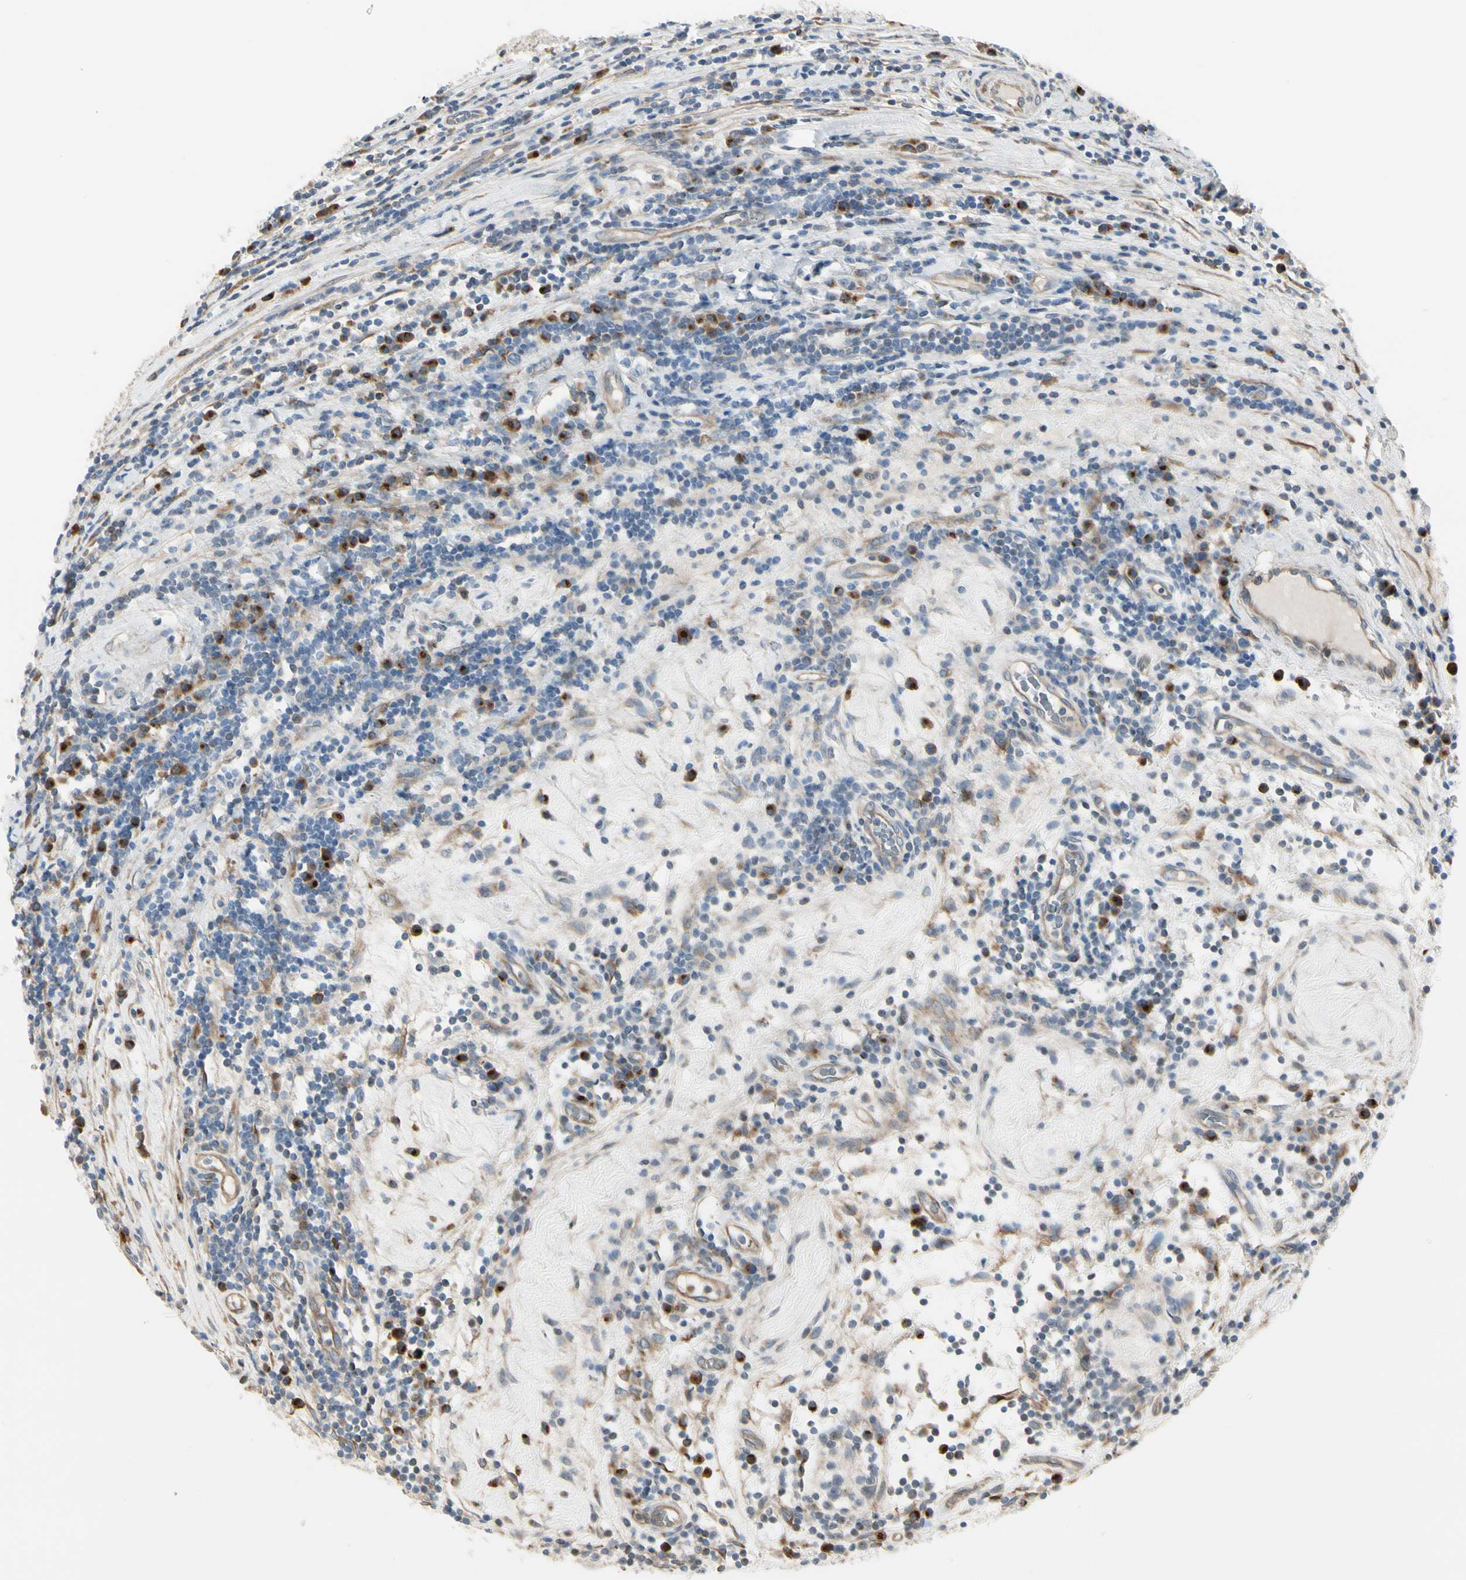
{"staining": {"intensity": "weak", "quantity": "25%-75%", "location": "cytoplasmic/membranous"}, "tissue": "testis cancer", "cell_type": "Tumor cells", "image_type": "cancer", "snomed": [{"axis": "morphology", "description": "Seminoma, NOS"}, {"axis": "topography", "description": "Testis"}], "caption": "Approximately 25%-75% of tumor cells in testis seminoma demonstrate weak cytoplasmic/membranous protein expression as visualized by brown immunohistochemical staining.", "gene": "NUCB2", "patient": {"sex": "male", "age": 43}}